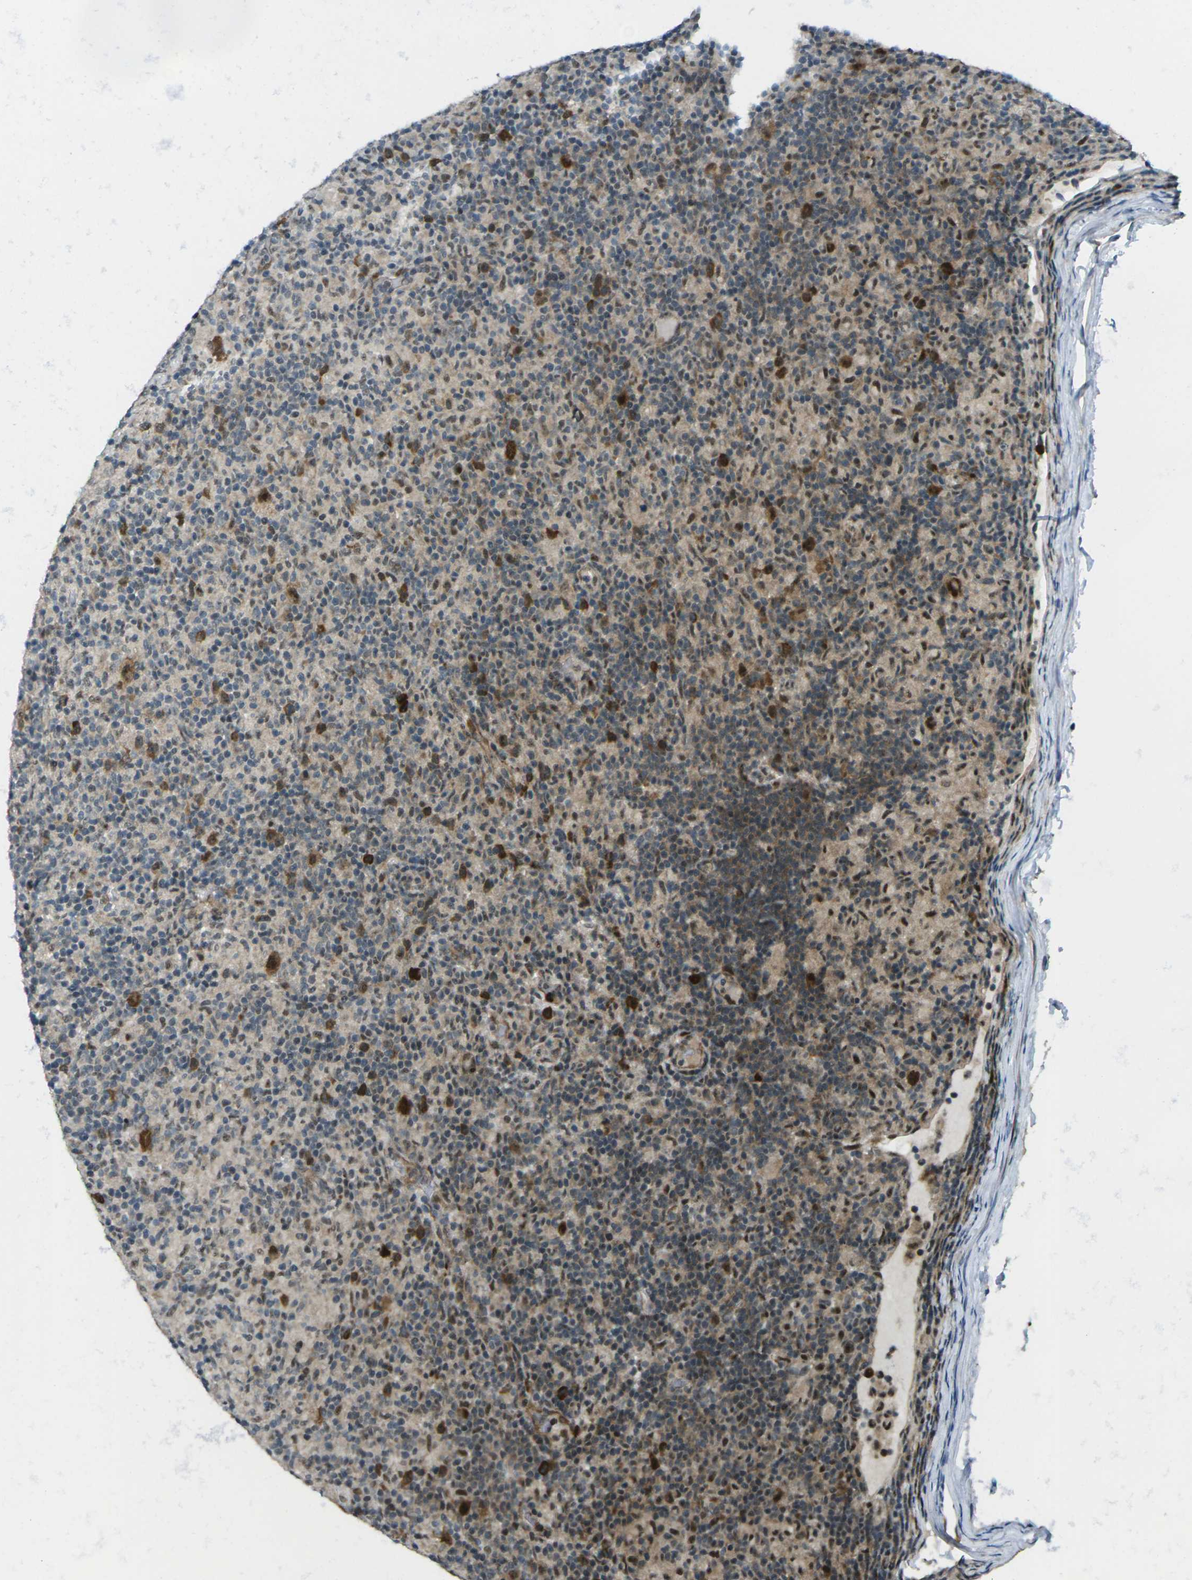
{"staining": {"intensity": "strong", "quantity": ">75%", "location": "cytoplasmic/membranous,nuclear"}, "tissue": "lymphoma", "cell_type": "Tumor cells", "image_type": "cancer", "snomed": [{"axis": "morphology", "description": "Hodgkin's disease, NOS"}, {"axis": "topography", "description": "Lymph node"}], "caption": "DAB immunohistochemical staining of human lymphoma reveals strong cytoplasmic/membranous and nuclear protein expression in approximately >75% of tumor cells.", "gene": "UBE2S", "patient": {"sex": "male", "age": 70}}